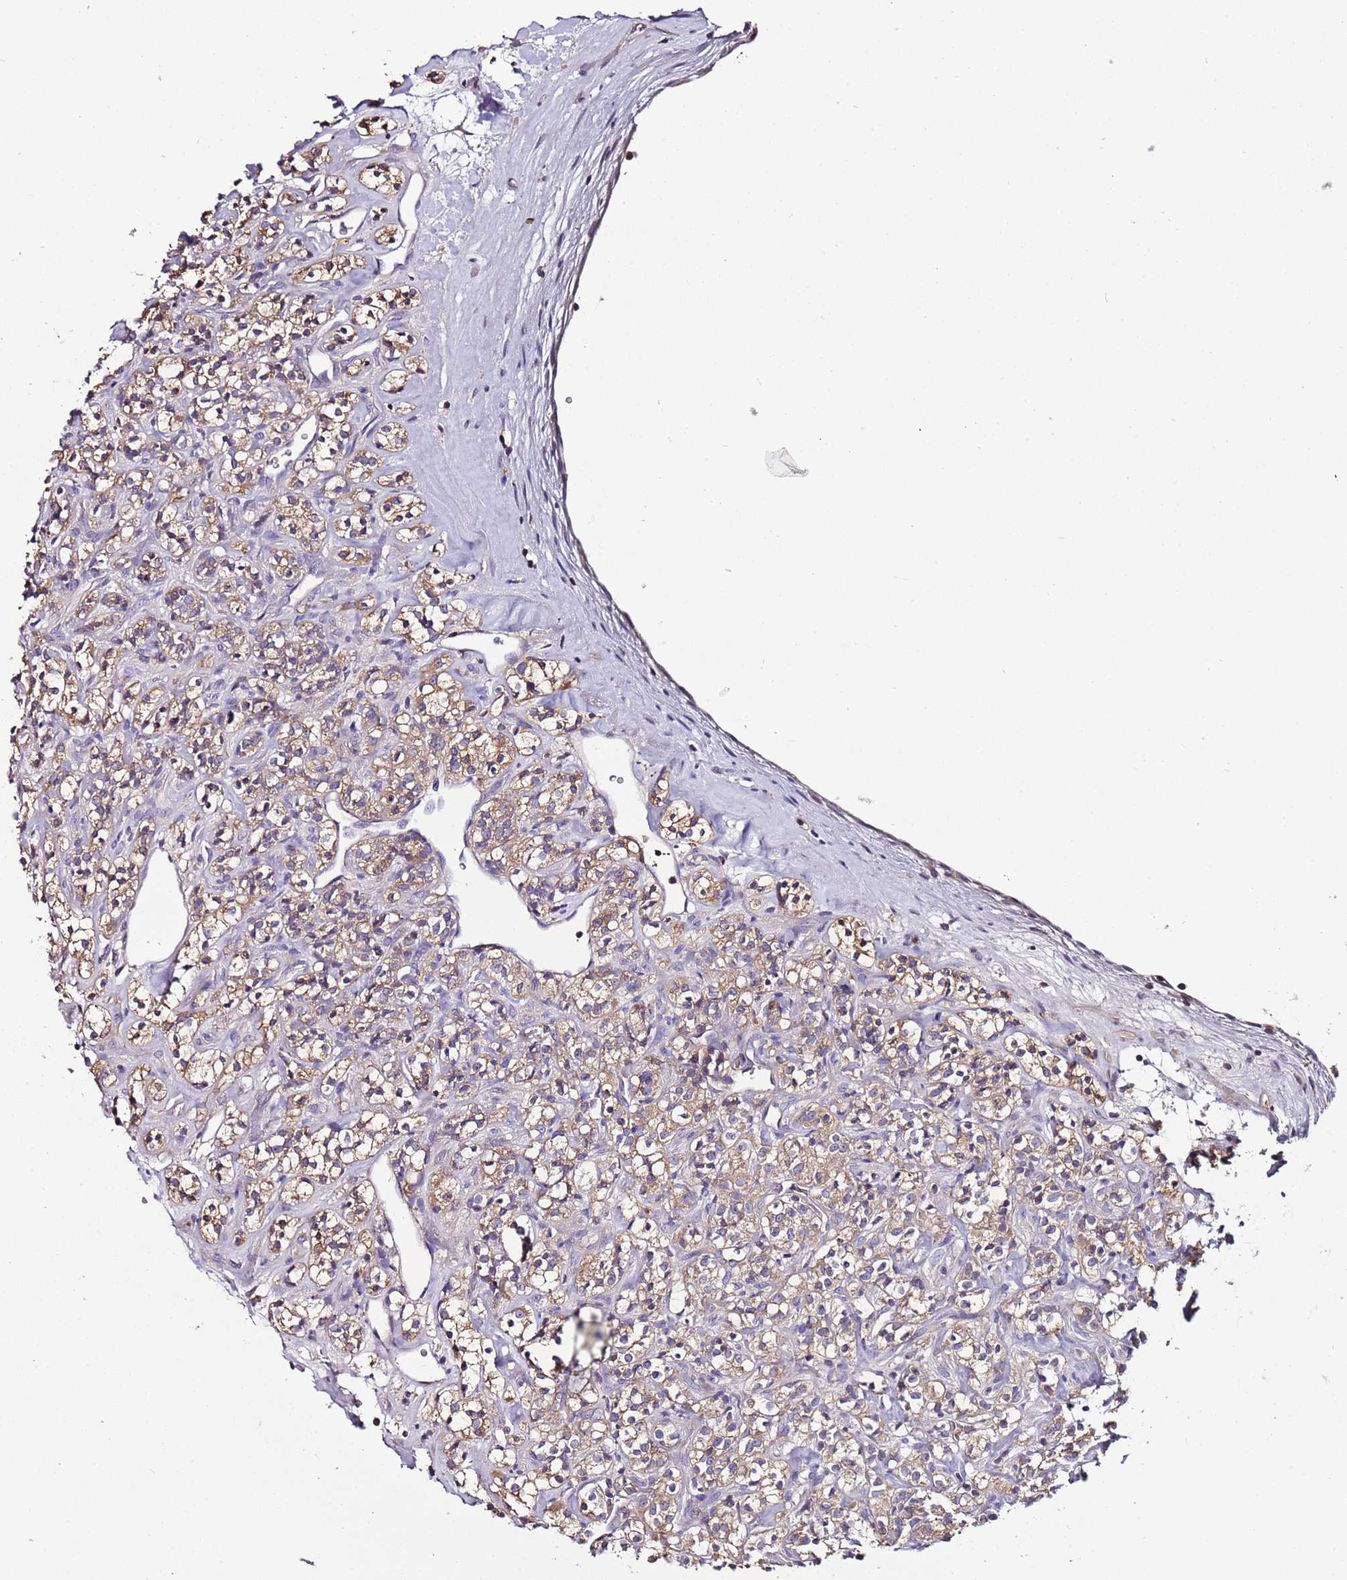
{"staining": {"intensity": "moderate", "quantity": ">75%", "location": "cytoplasmic/membranous"}, "tissue": "renal cancer", "cell_type": "Tumor cells", "image_type": "cancer", "snomed": [{"axis": "morphology", "description": "Adenocarcinoma, NOS"}, {"axis": "topography", "description": "Kidney"}], "caption": "Renal cancer stained with DAB IHC demonstrates medium levels of moderate cytoplasmic/membranous staining in about >75% of tumor cells. (Brightfield microscopy of DAB IHC at high magnification).", "gene": "IGIP", "patient": {"sex": "male", "age": 77}}